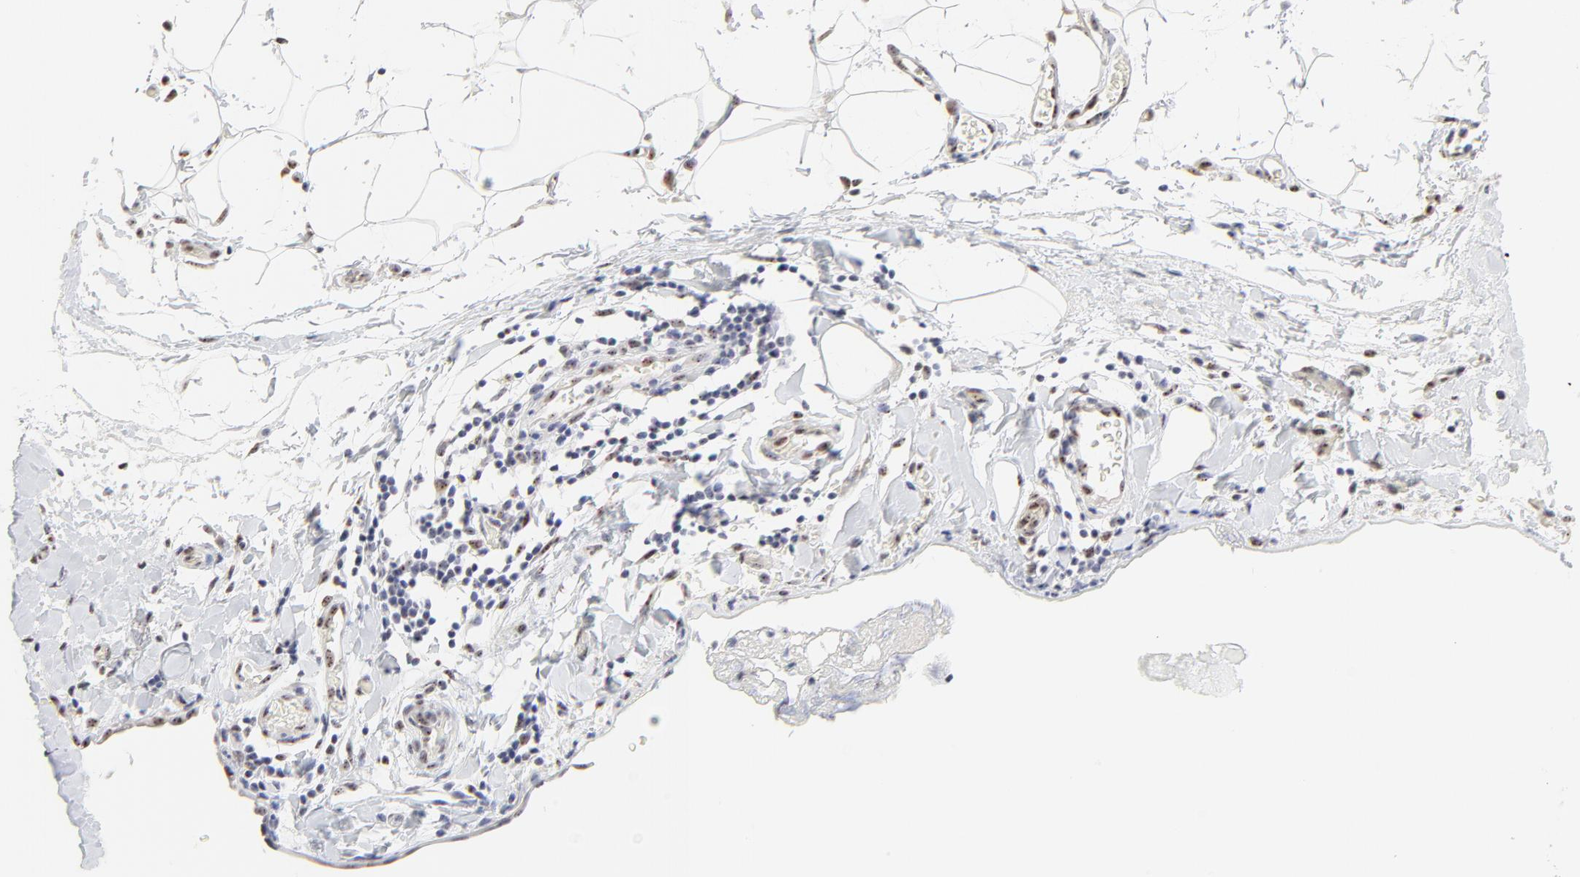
{"staining": {"intensity": "weak", "quantity": "25%-75%", "location": "nuclear"}, "tissue": "stomach cancer", "cell_type": "Tumor cells", "image_type": "cancer", "snomed": [{"axis": "morphology", "description": "Adenocarcinoma, NOS"}, {"axis": "topography", "description": "Stomach, upper"}], "caption": "Immunohistochemistry (IHC) (DAB) staining of human stomach cancer (adenocarcinoma) reveals weak nuclear protein positivity in about 25%-75% of tumor cells. The staining is performed using DAB (3,3'-diaminobenzidine) brown chromogen to label protein expression. The nuclei are counter-stained blue using hematoxylin.", "gene": "NFIL3", "patient": {"sex": "male", "age": 47}}